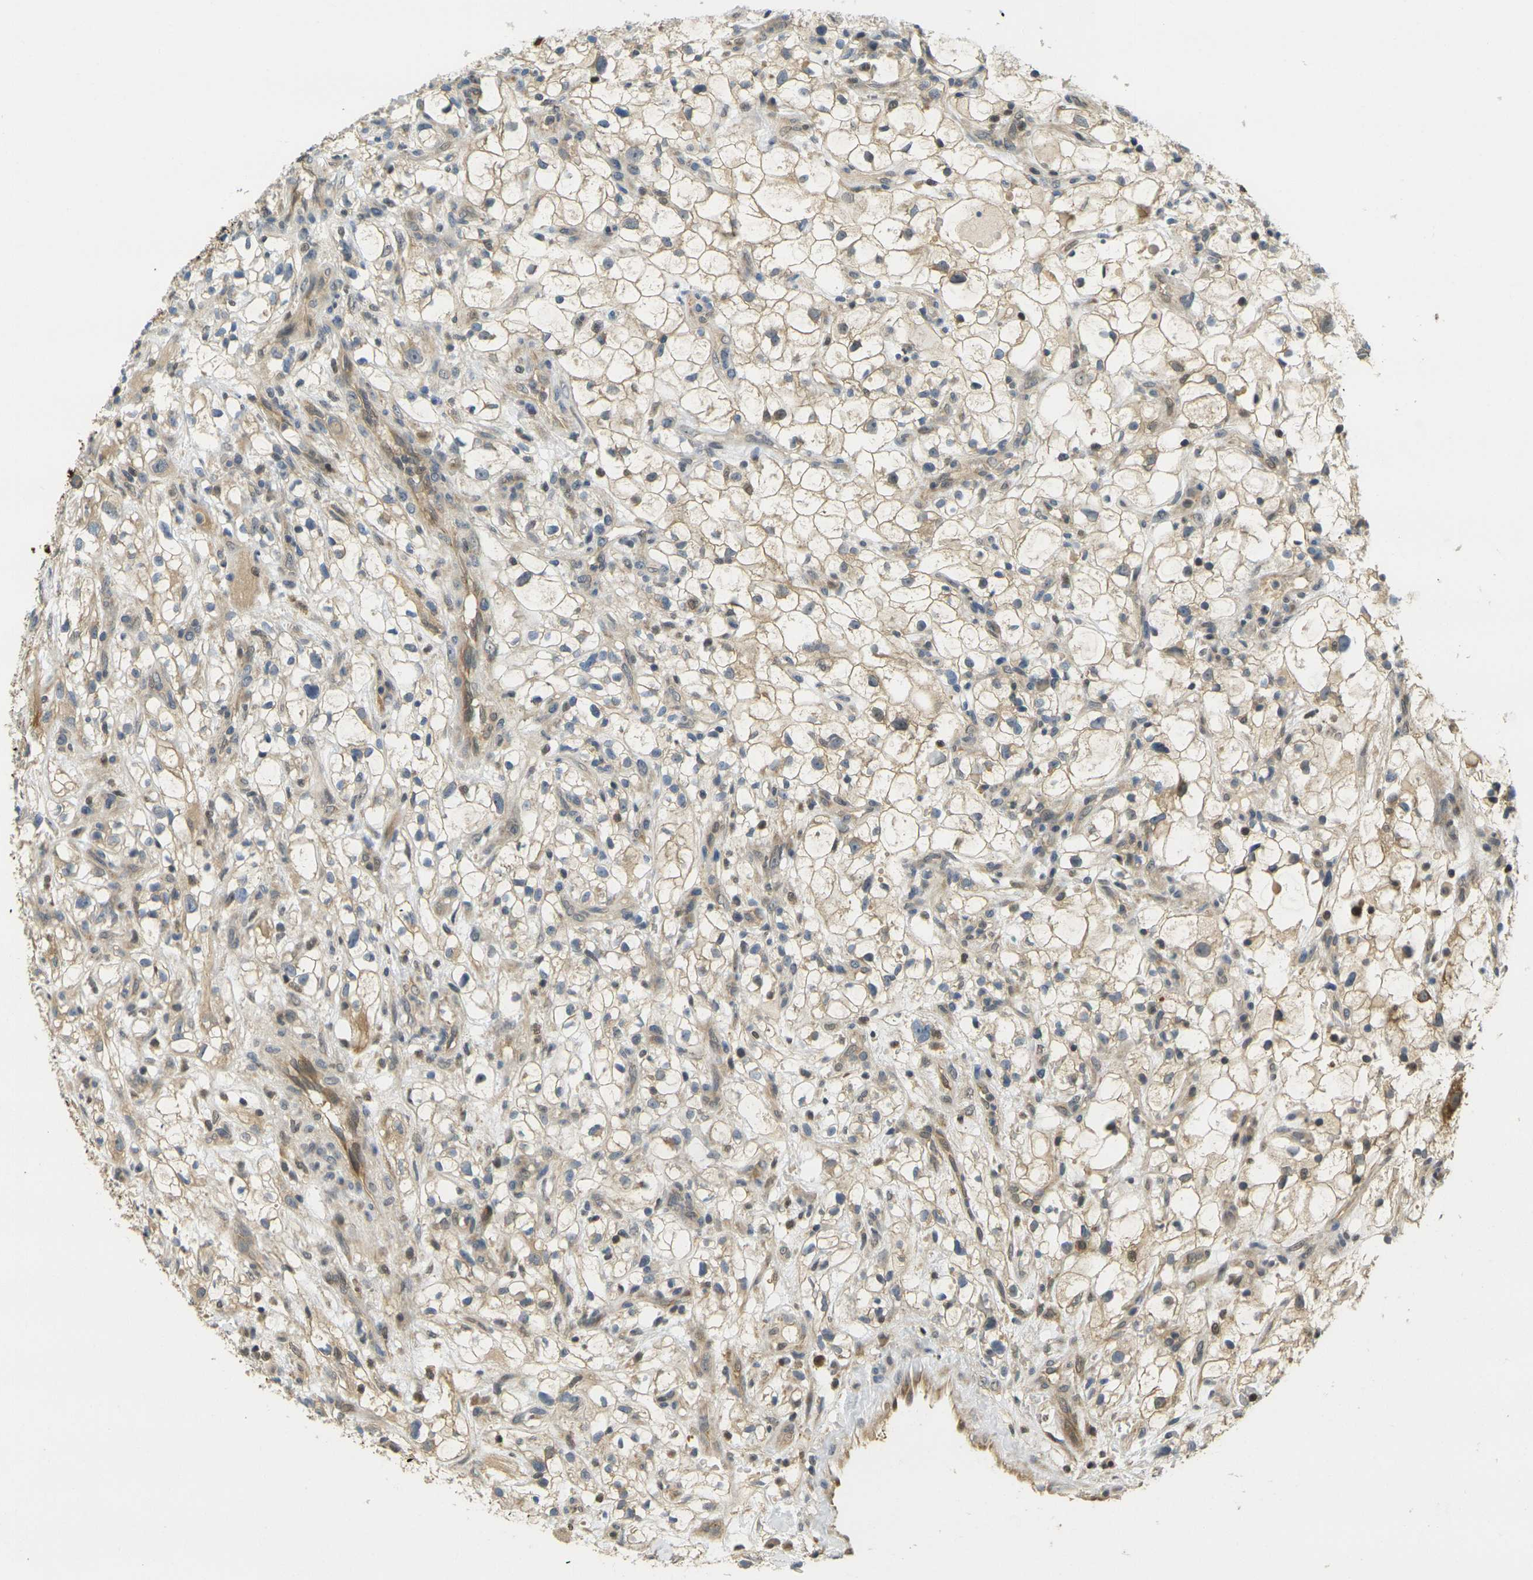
{"staining": {"intensity": "moderate", "quantity": ">75%", "location": "cytoplasmic/membranous"}, "tissue": "renal cancer", "cell_type": "Tumor cells", "image_type": "cancer", "snomed": [{"axis": "morphology", "description": "Adenocarcinoma, NOS"}, {"axis": "topography", "description": "Kidney"}], "caption": "A medium amount of moderate cytoplasmic/membranous expression is present in approximately >75% of tumor cells in renal cancer (adenocarcinoma) tissue.", "gene": "KLHL8", "patient": {"sex": "female", "age": 60}}